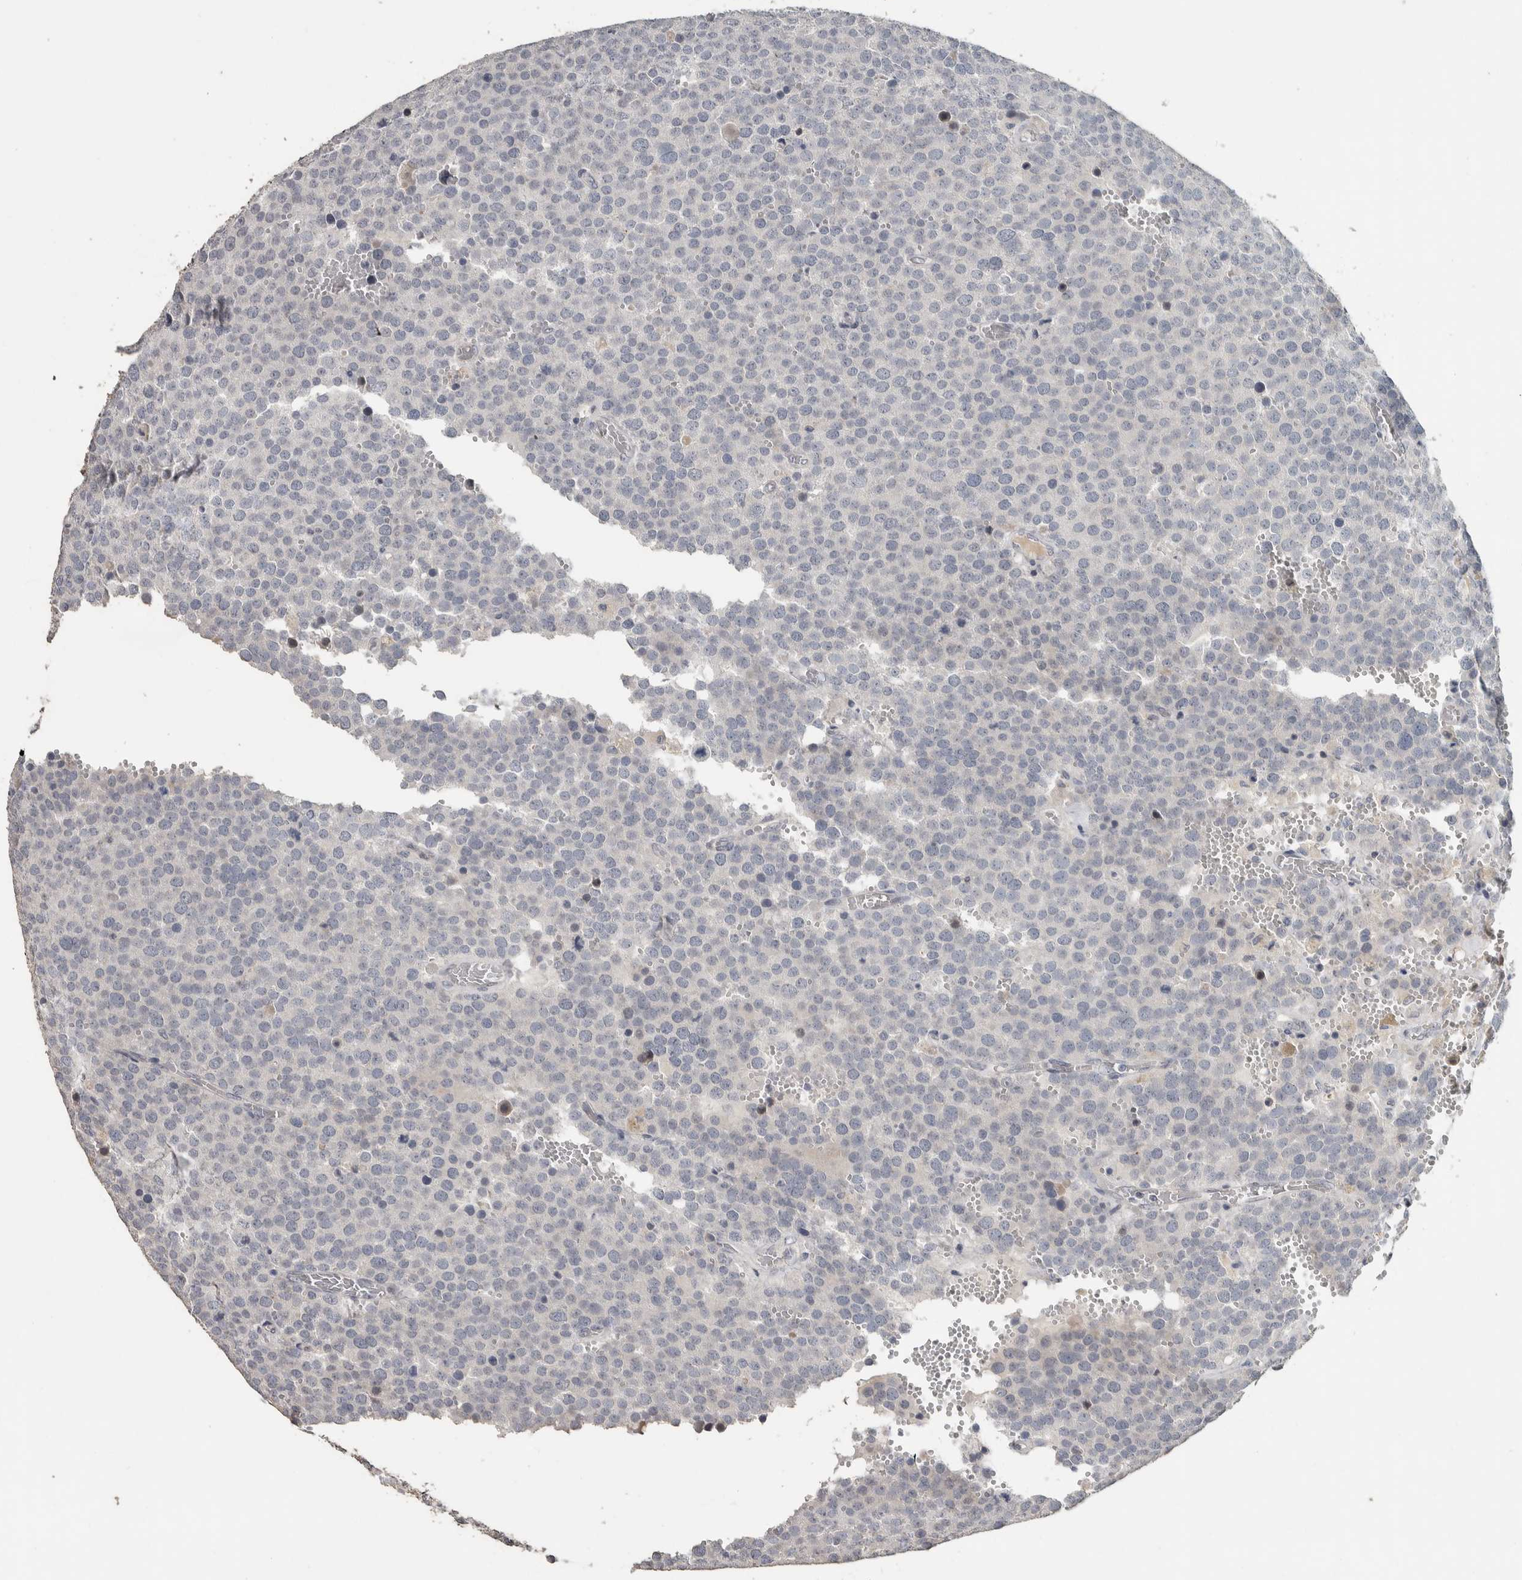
{"staining": {"intensity": "negative", "quantity": "none", "location": "none"}, "tissue": "testis cancer", "cell_type": "Tumor cells", "image_type": "cancer", "snomed": [{"axis": "morphology", "description": "Normal tissue, NOS"}, {"axis": "morphology", "description": "Seminoma, NOS"}, {"axis": "topography", "description": "Testis"}], "caption": "Immunohistochemistry (IHC) of testis cancer (seminoma) displays no expression in tumor cells.", "gene": "NECAB1", "patient": {"sex": "male", "age": 71}}